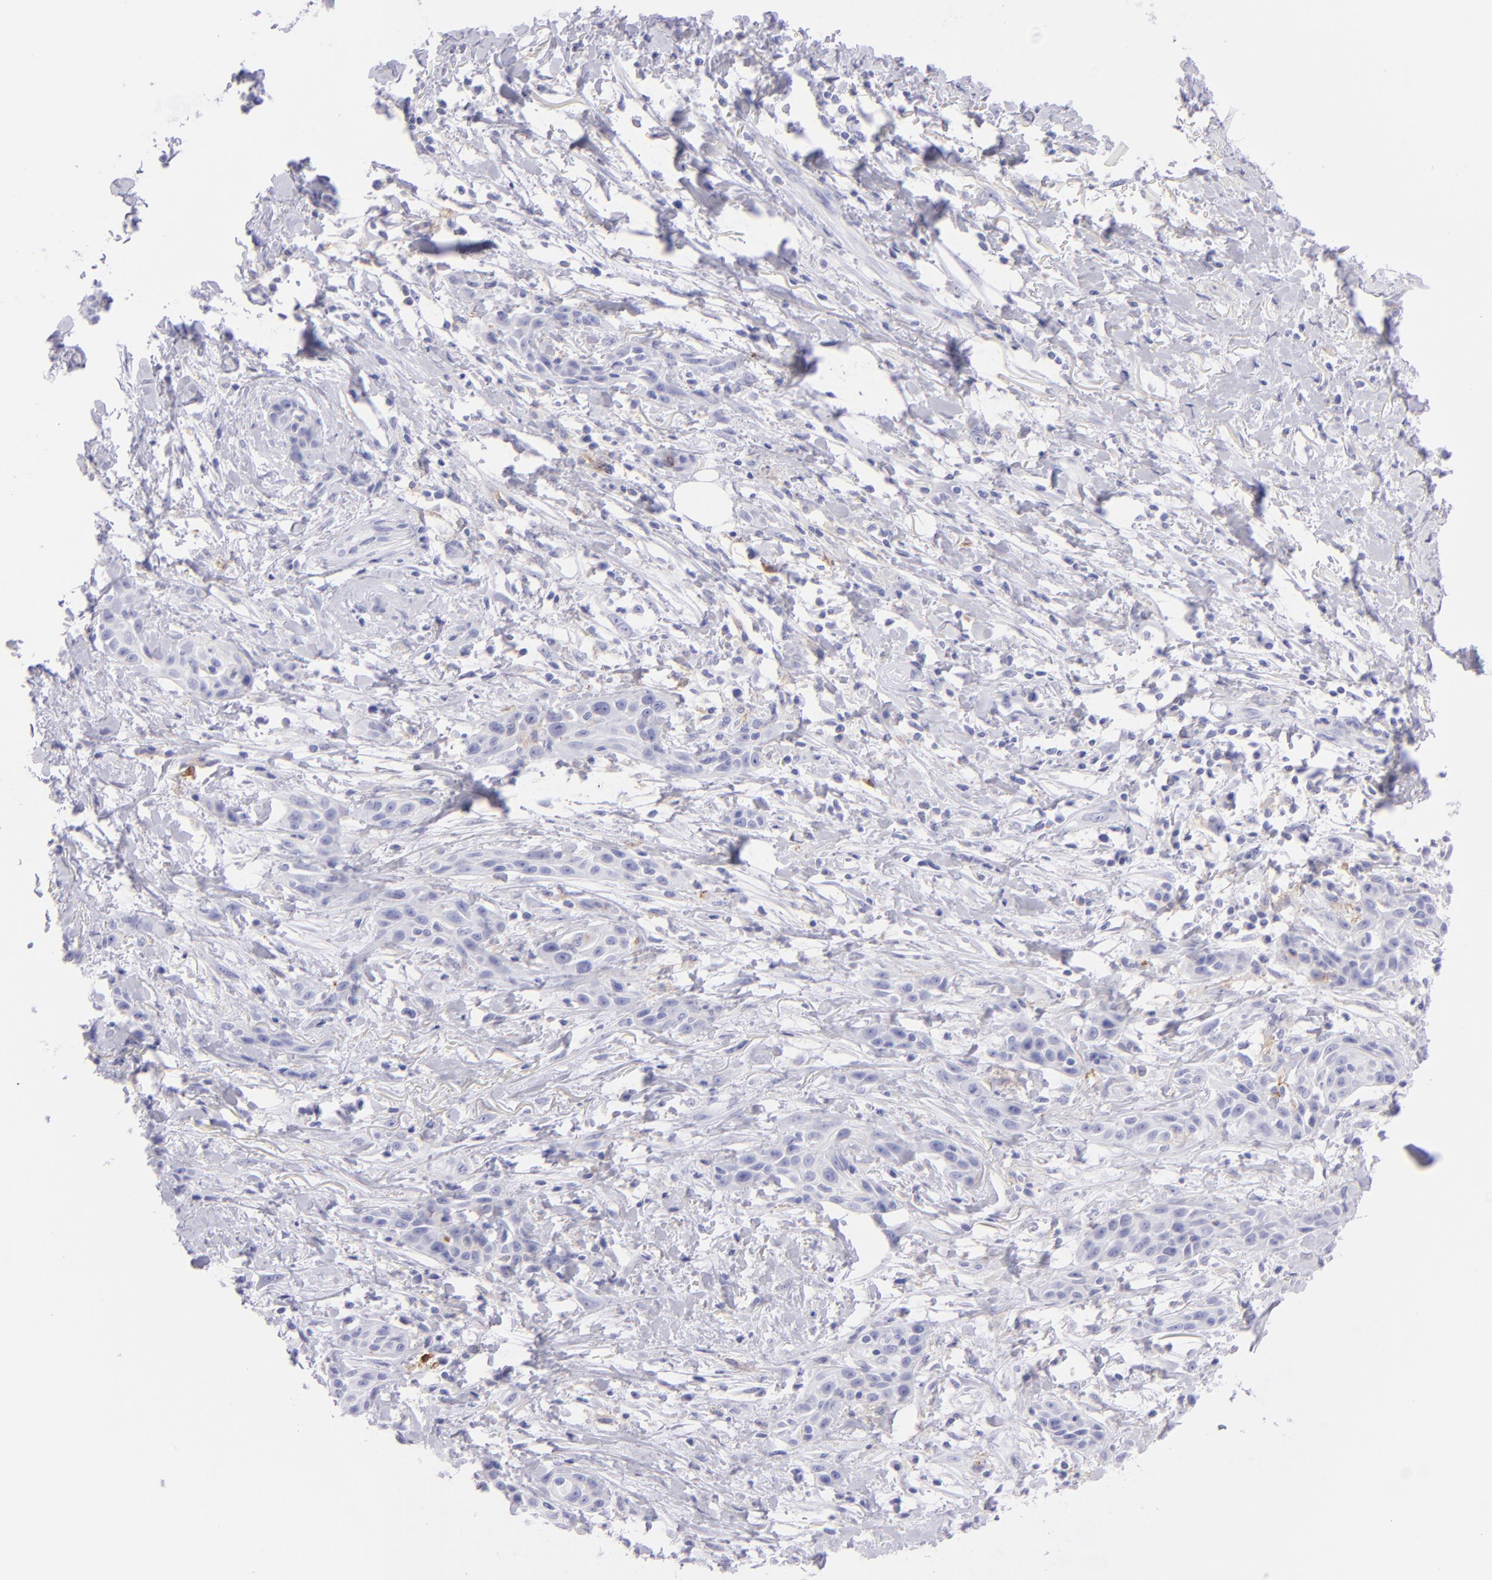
{"staining": {"intensity": "negative", "quantity": "none", "location": "none"}, "tissue": "skin cancer", "cell_type": "Tumor cells", "image_type": "cancer", "snomed": [{"axis": "morphology", "description": "Squamous cell carcinoma, NOS"}, {"axis": "topography", "description": "Skin"}, {"axis": "topography", "description": "Anal"}], "caption": "IHC photomicrograph of human squamous cell carcinoma (skin) stained for a protein (brown), which displays no expression in tumor cells. (Brightfield microscopy of DAB (3,3'-diaminobenzidine) immunohistochemistry (IHC) at high magnification).", "gene": "CD72", "patient": {"sex": "male", "age": 64}}